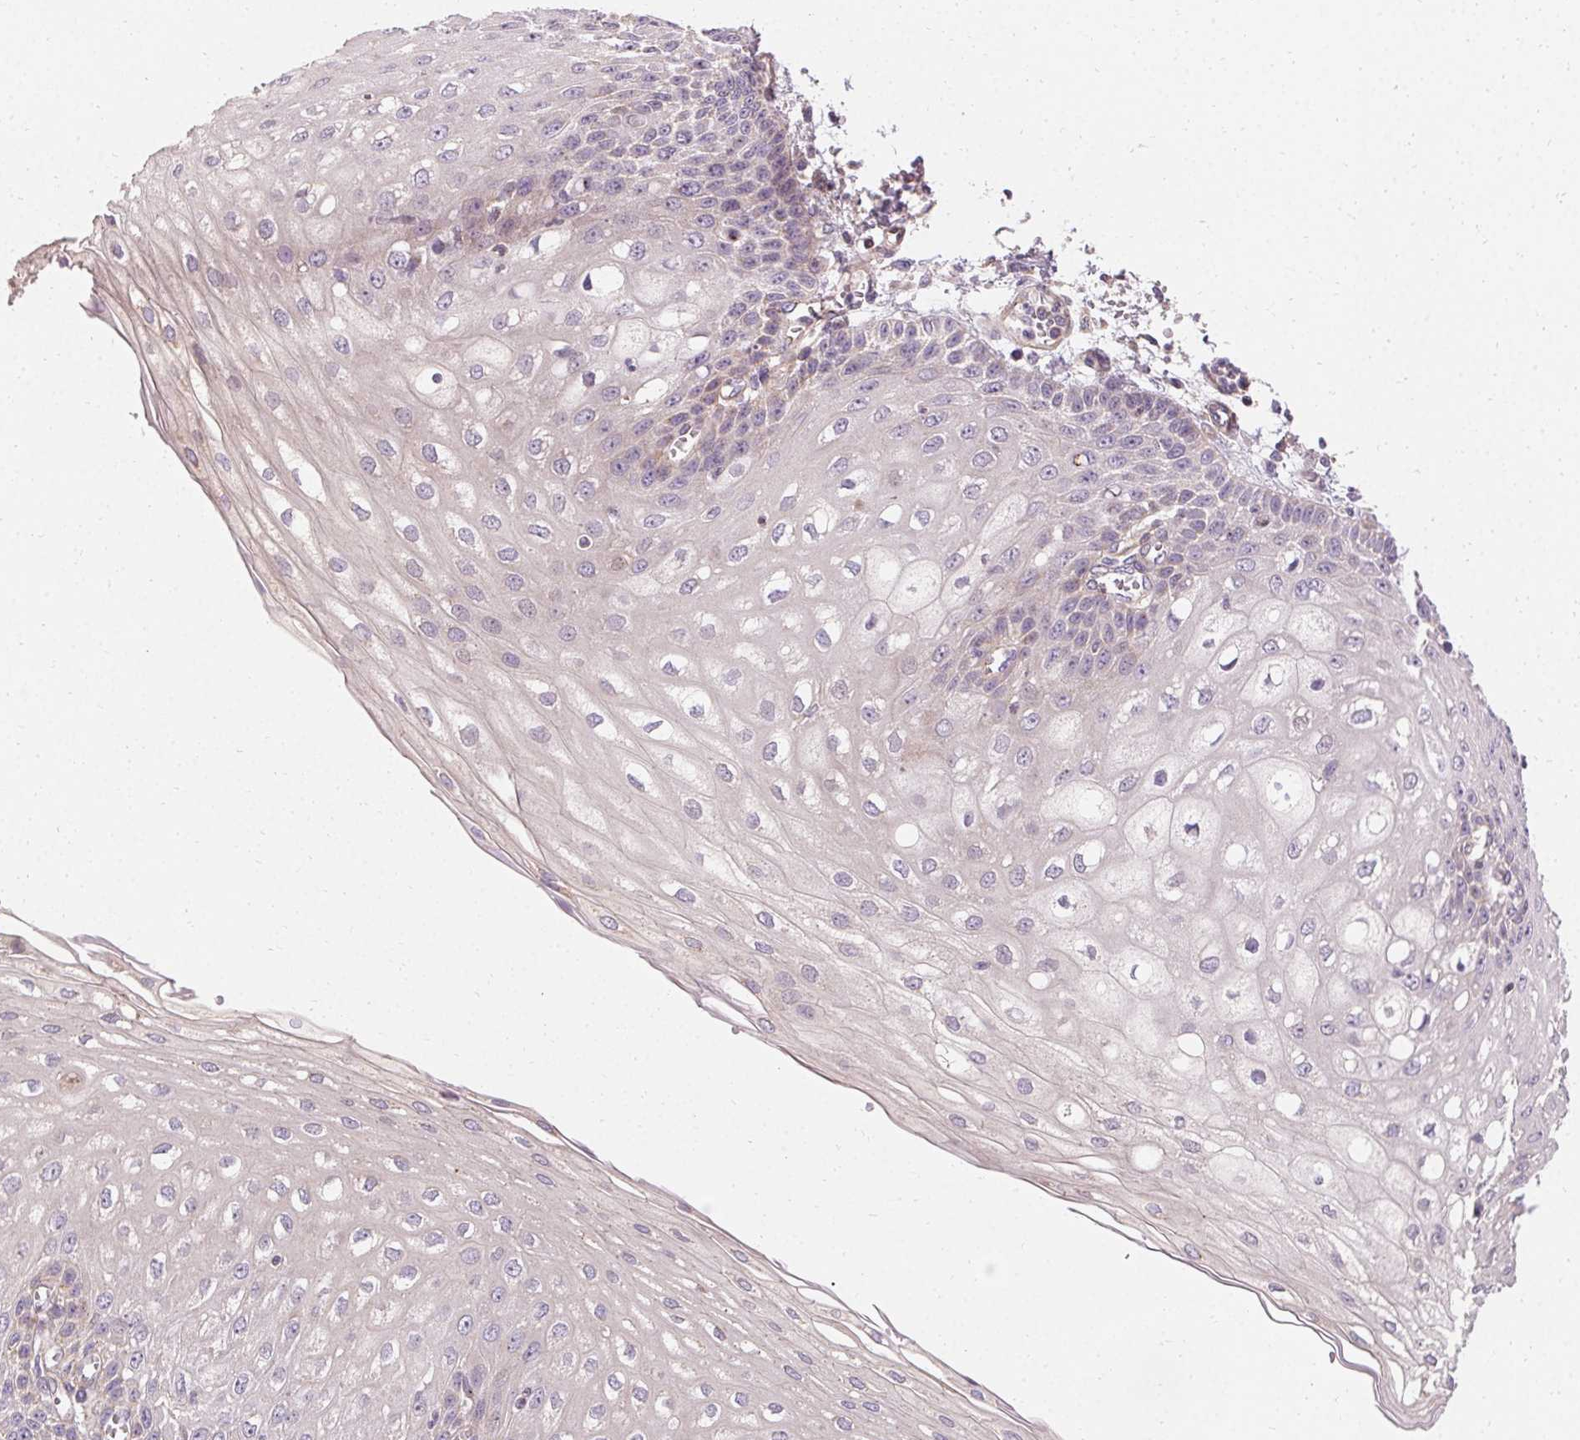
{"staining": {"intensity": "weak", "quantity": "<25%", "location": "cytoplasmic/membranous"}, "tissue": "esophagus", "cell_type": "Squamous epithelial cells", "image_type": "normal", "snomed": [{"axis": "morphology", "description": "Normal tissue, NOS"}, {"axis": "morphology", "description": "Adenocarcinoma, NOS"}, {"axis": "topography", "description": "Esophagus"}], "caption": "Immunohistochemistry of benign human esophagus exhibits no staining in squamous epithelial cells. The staining is performed using DAB brown chromogen with nuclei counter-stained in using hematoxylin.", "gene": "APLP1", "patient": {"sex": "male", "age": 81}}